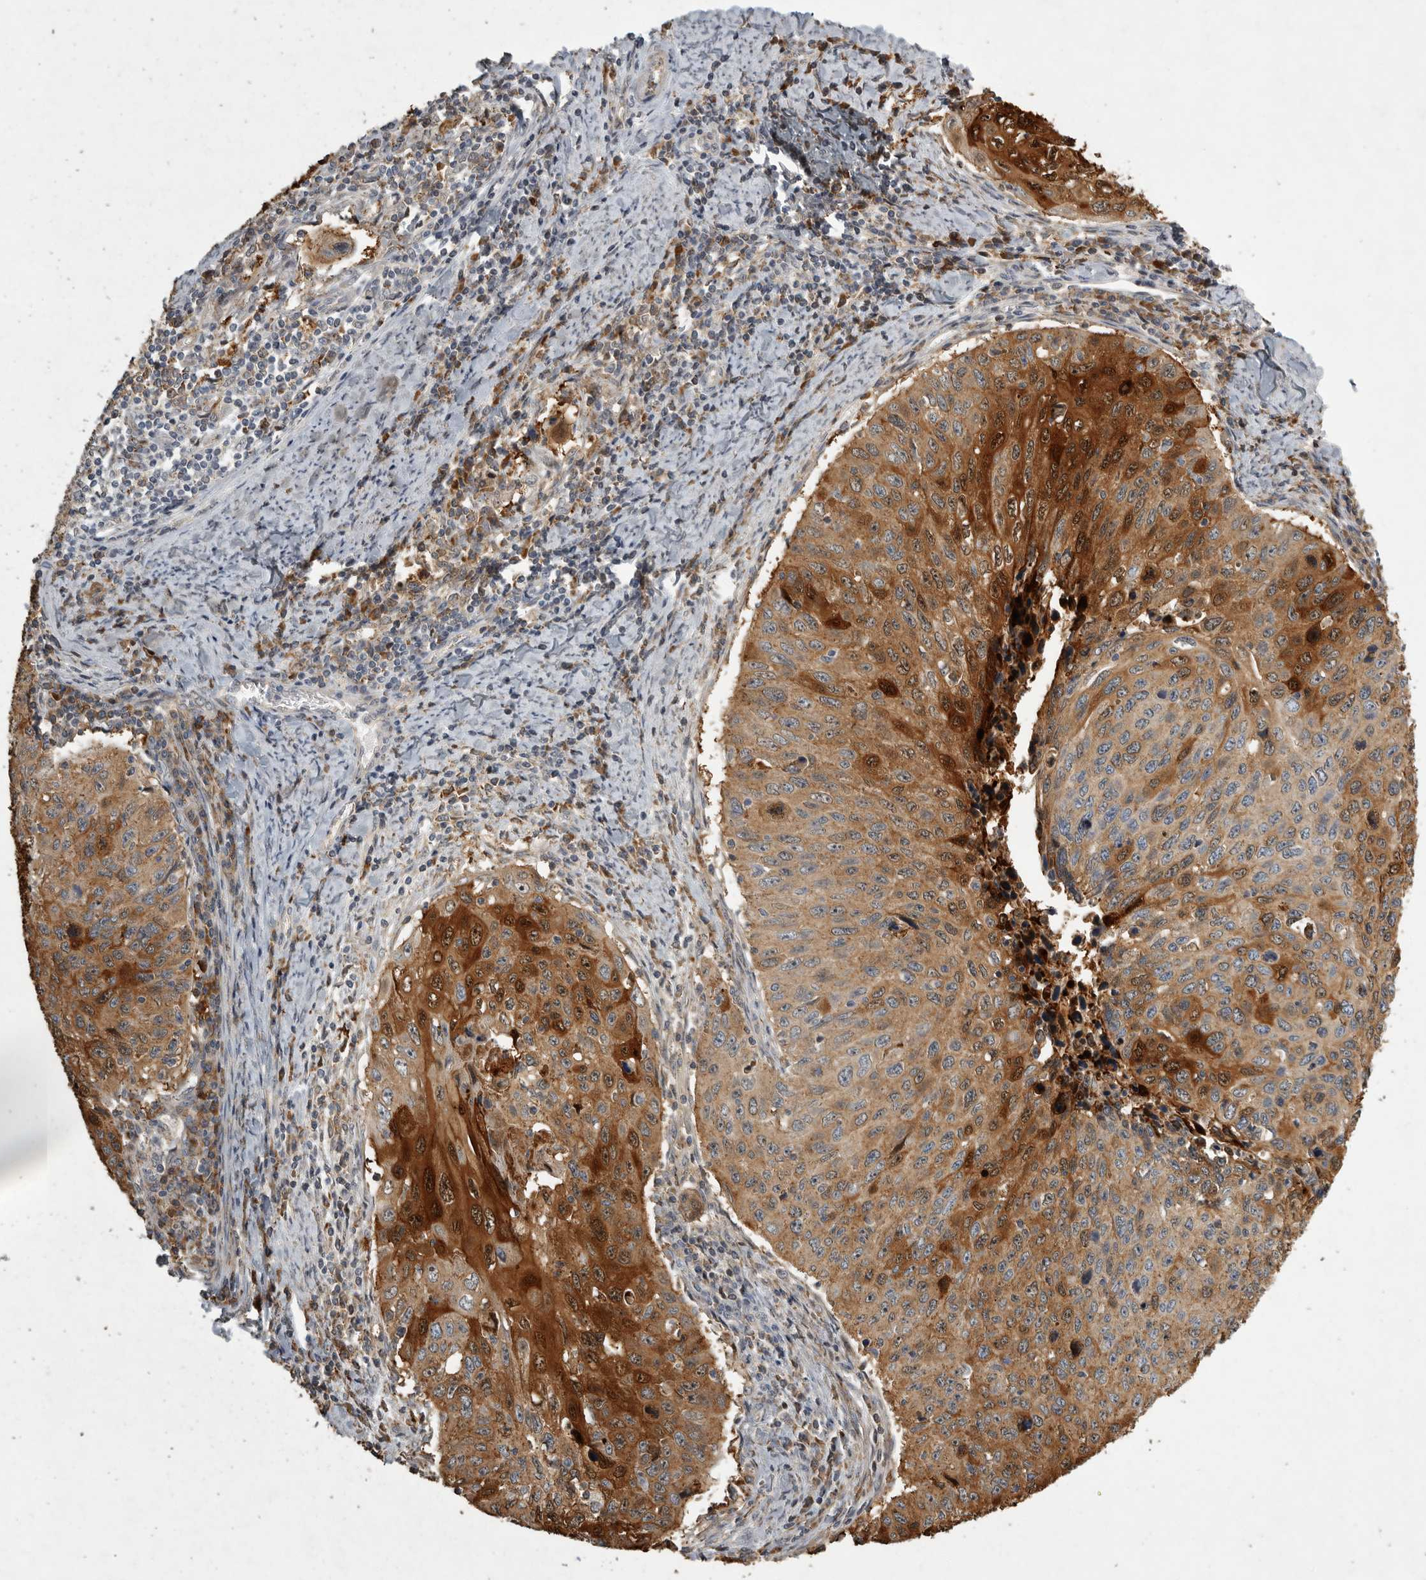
{"staining": {"intensity": "moderate", "quantity": ">75%", "location": "cytoplasmic/membranous"}, "tissue": "cervical cancer", "cell_type": "Tumor cells", "image_type": "cancer", "snomed": [{"axis": "morphology", "description": "Squamous cell carcinoma, NOS"}, {"axis": "topography", "description": "Cervix"}], "caption": "Protein analysis of cervical cancer (squamous cell carcinoma) tissue demonstrates moderate cytoplasmic/membranous expression in about >75% of tumor cells.", "gene": "MPDZ", "patient": {"sex": "female", "age": 53}}